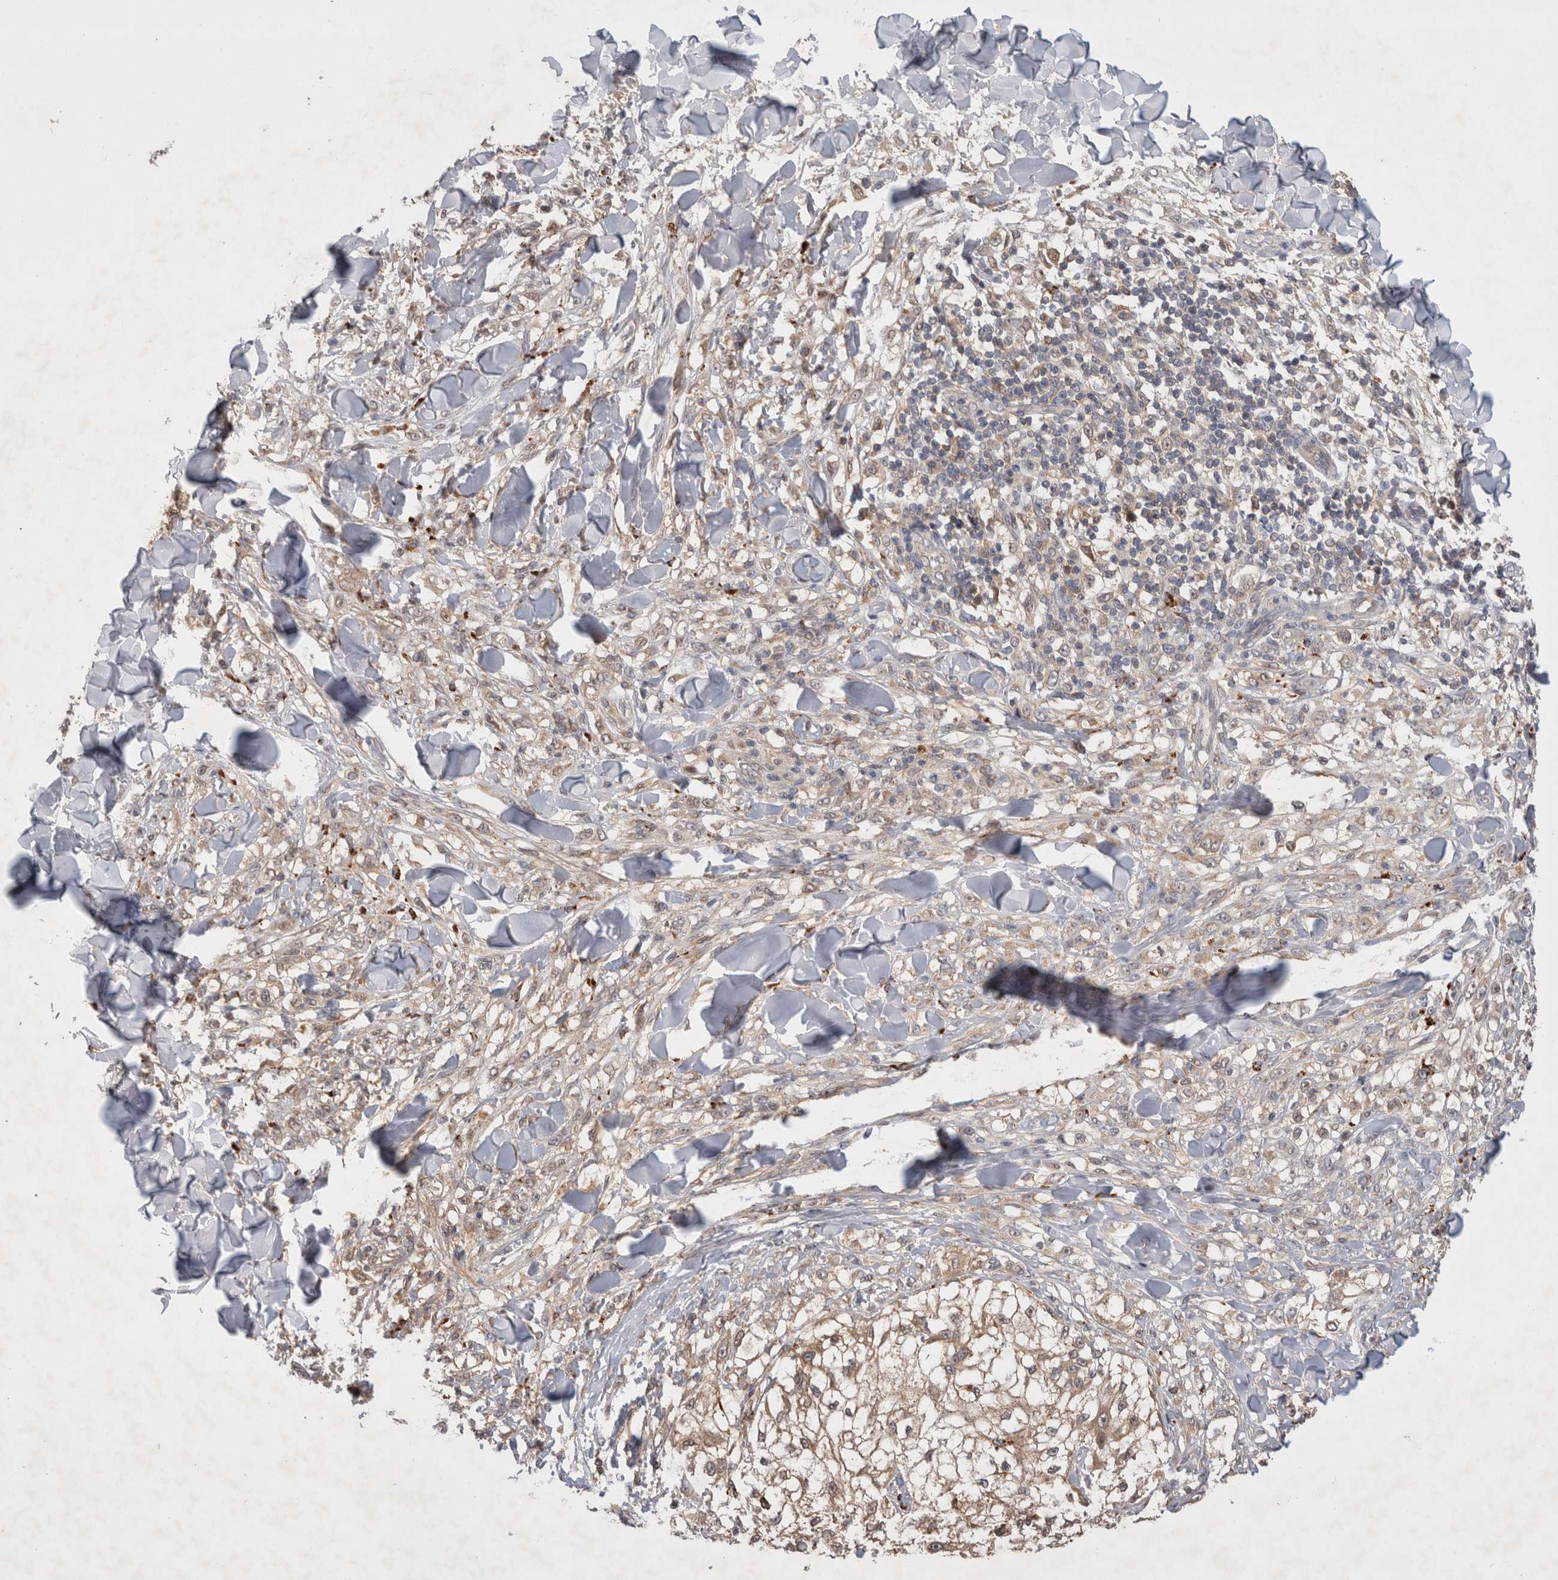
{"staining": {"intensity": "weak", "quantity": ">75%", "location": "cytoplasmic/membranous"}, "tissue": "melanoma", "cell_type": "Tumor cells", "image_type": "cancer", "snomed": [{"axis": "morphology", "description": "Malignant melanoma, NOS"}, {"axis": "topography", "description": "Skin of head"}], "caption": "Protein analysis of malignant melanoma tissue shows weak cytoplasmic/membranous expression in approximately >75% of tumor cells. Immunohistochemistry (ihc) stains the protein in brown and the nuclei are stained blue.", "gene": "MRPL37", "patient": {"sex": "male", "age": 83}}